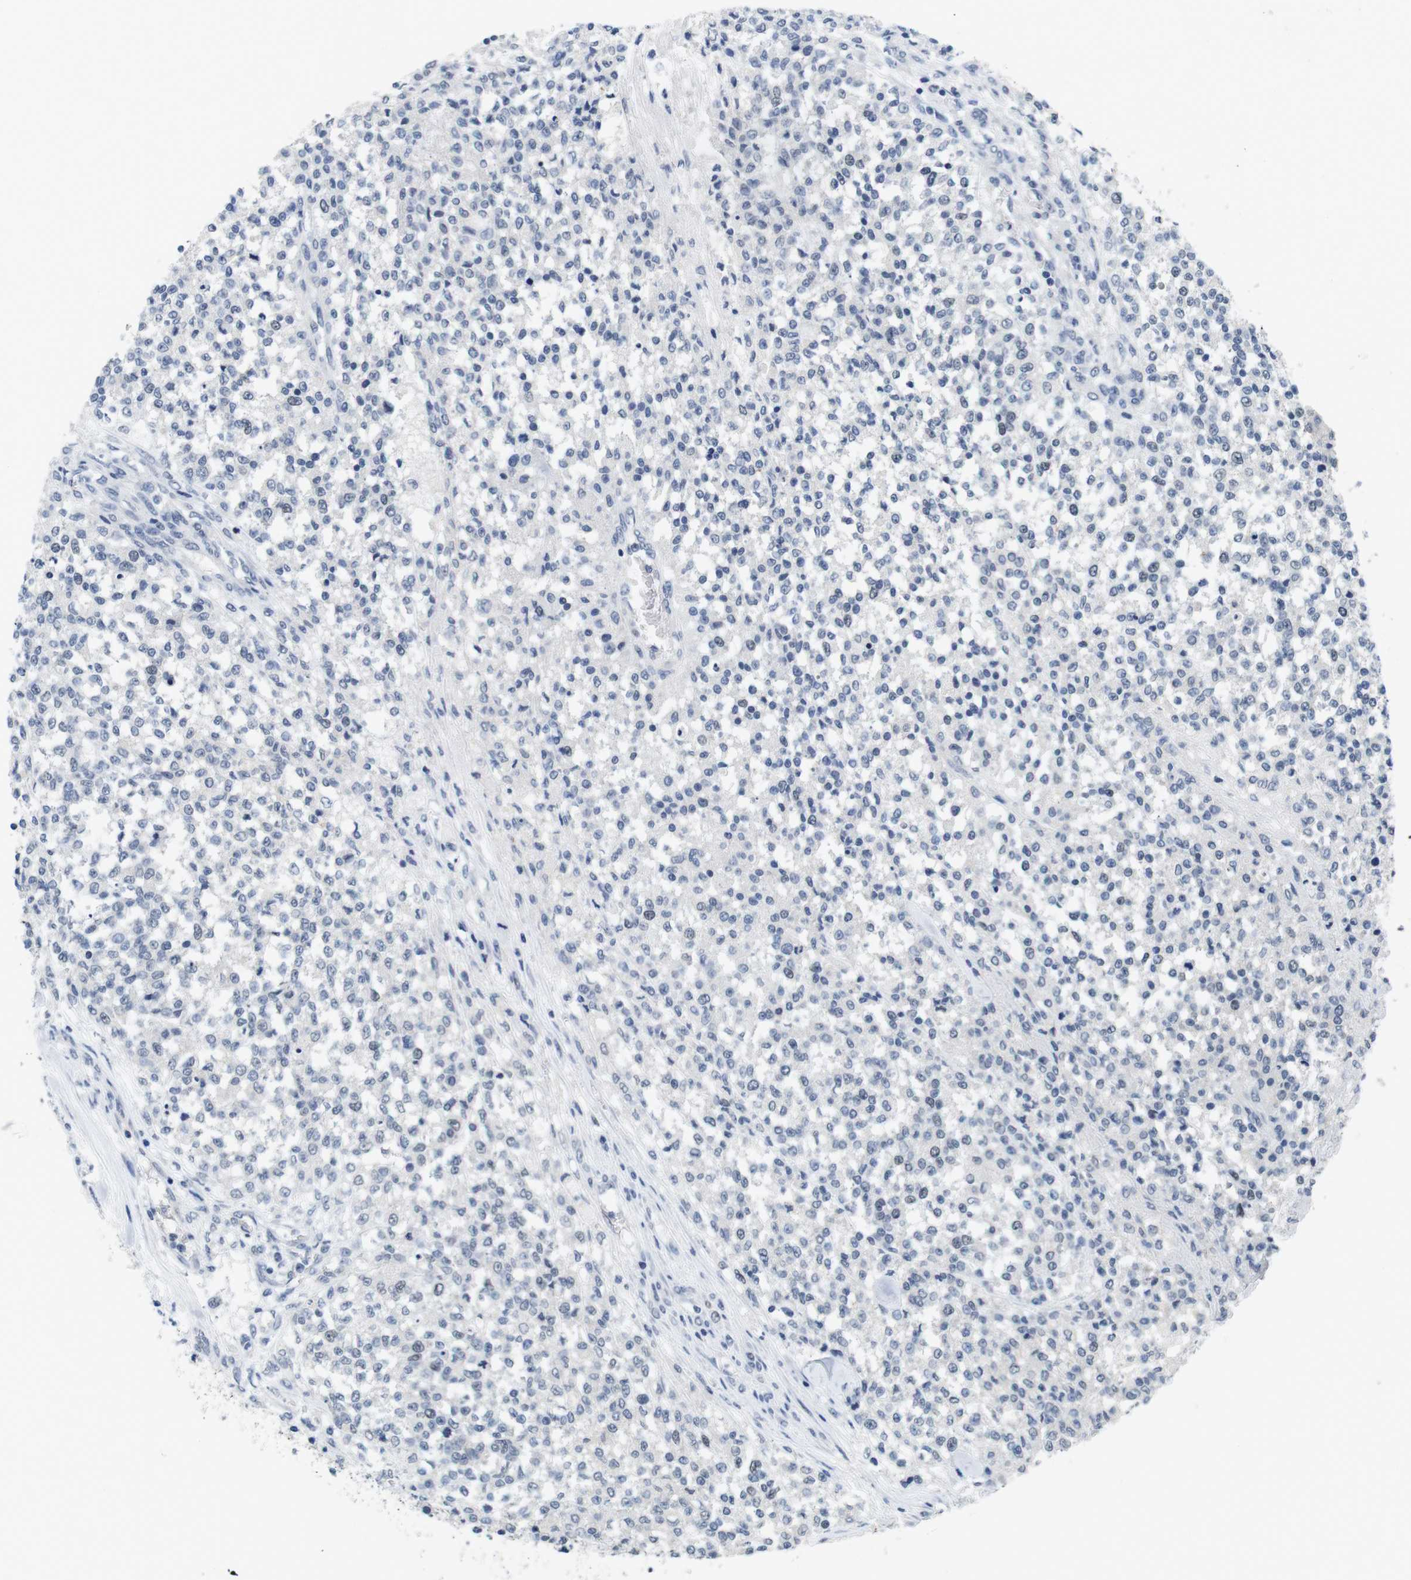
{"staining": {"intensity": "negative", "quantity": "none", "location": "none"}, "tissue": "testis cancer", "cell_type": "Tumor cells", "image_type": "cancer", "snomed": [{"axis": "morphology", "description": "Seminoma, NOS"}, {"axis": "topography", "description": "Testis"}], "caption": "This micrograph is of testis seminoma stained with immunohistochemistry to label a protein in brown with the nuclei are counter-stained blue. There is no positivity in tumor cells.", "gene": "SKP2", "patient": {"sex": "male", "age": 59}}